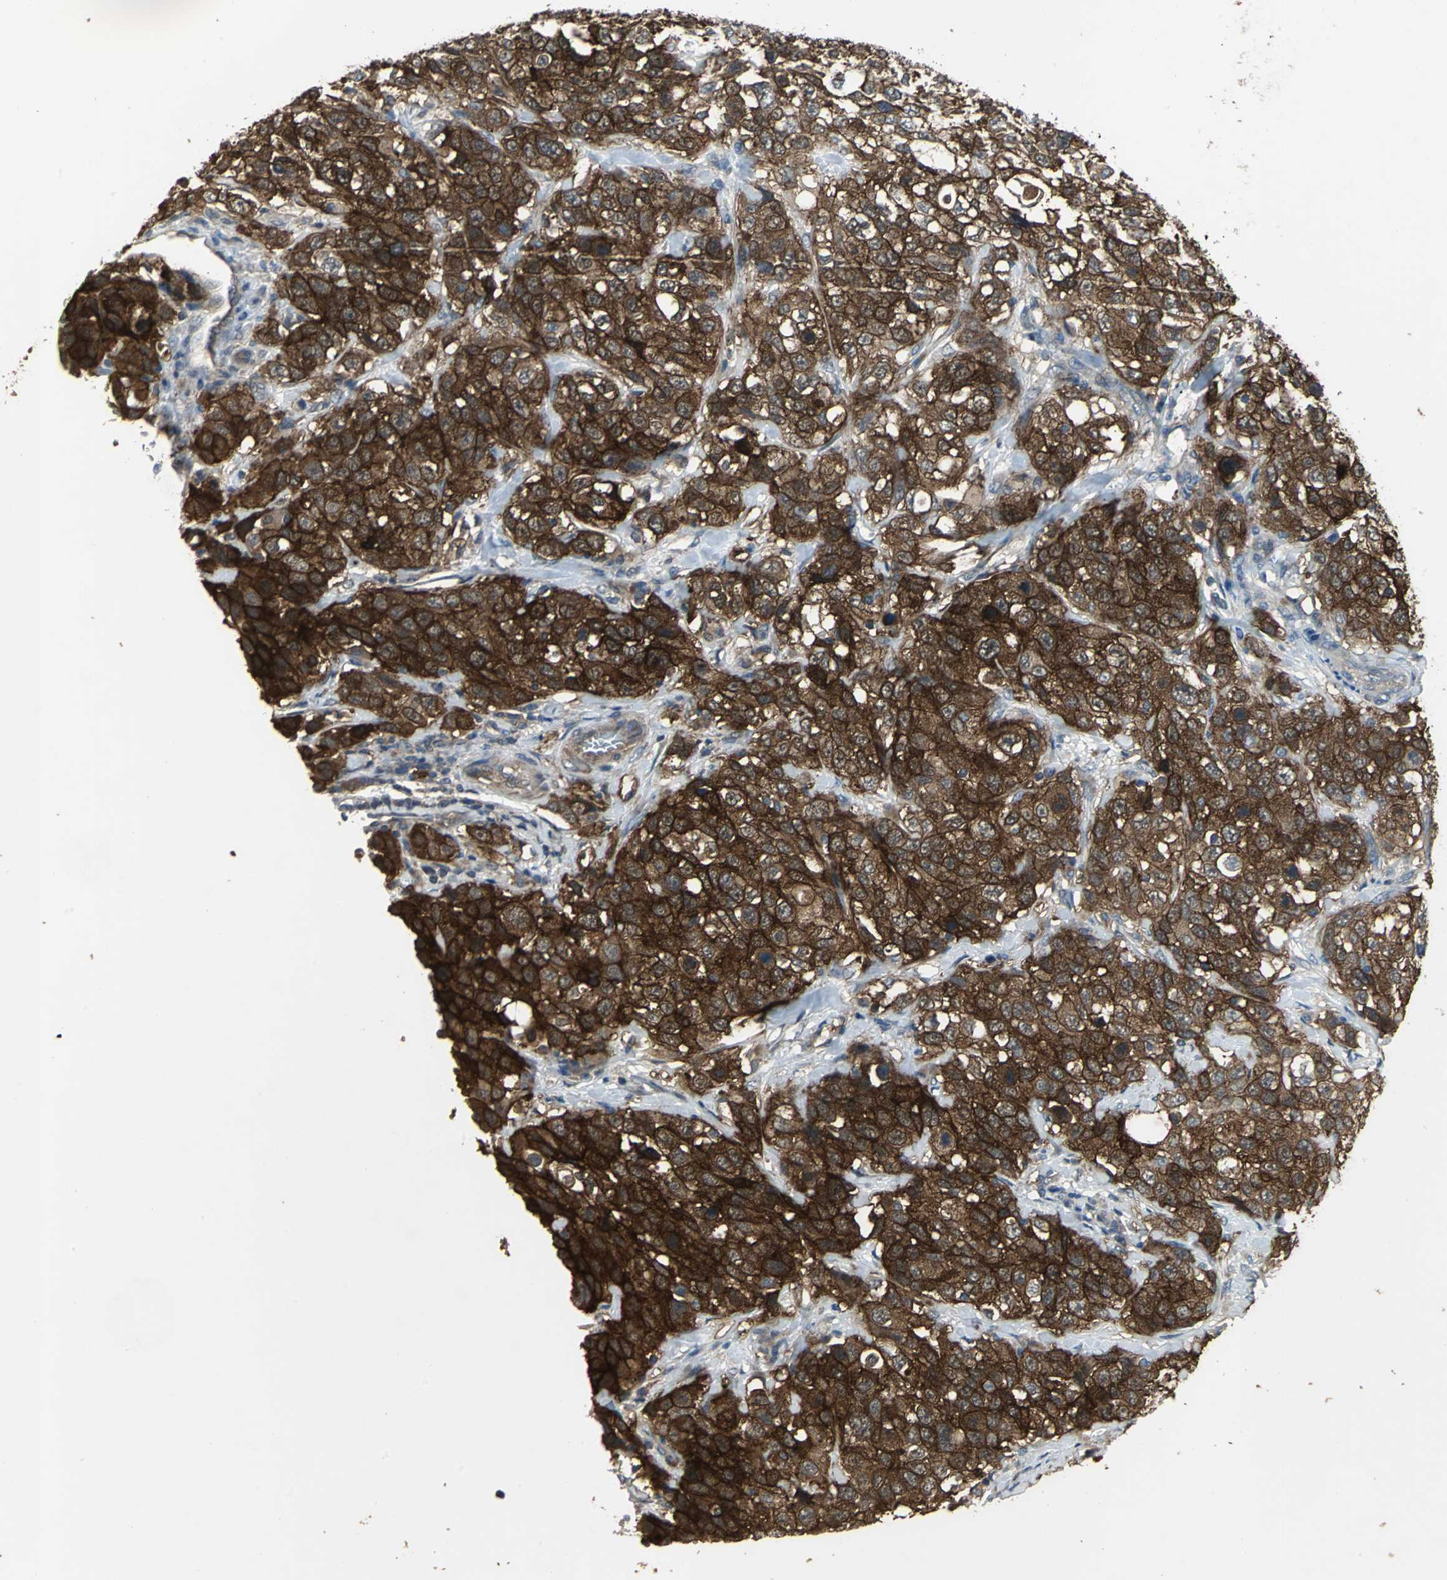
{"staining": {"intensity": "strong", "quantity": ">75%", "location": "cytoplasmic/membranous"}, "tissue": "stomach cancer", "cell_type": "Tumor cells", "image_type": "cancer", "snomed": [{"axis": "morphology", "description": "Normal tissue, NOS"}, {"axis": "morphology", "description": "Adenocarcinoma, NOS"}, {"axis": "topography", "description": "Stomach"}], "caption": "This is an image of immunohistochemistry (IHC) staining of adenocarcinoma (stomach), which shows strong positivity in the cytoplasmic/membranous of tumor cells.", "gene": "MET", "patient": {"sex": "male", "age": 48}}